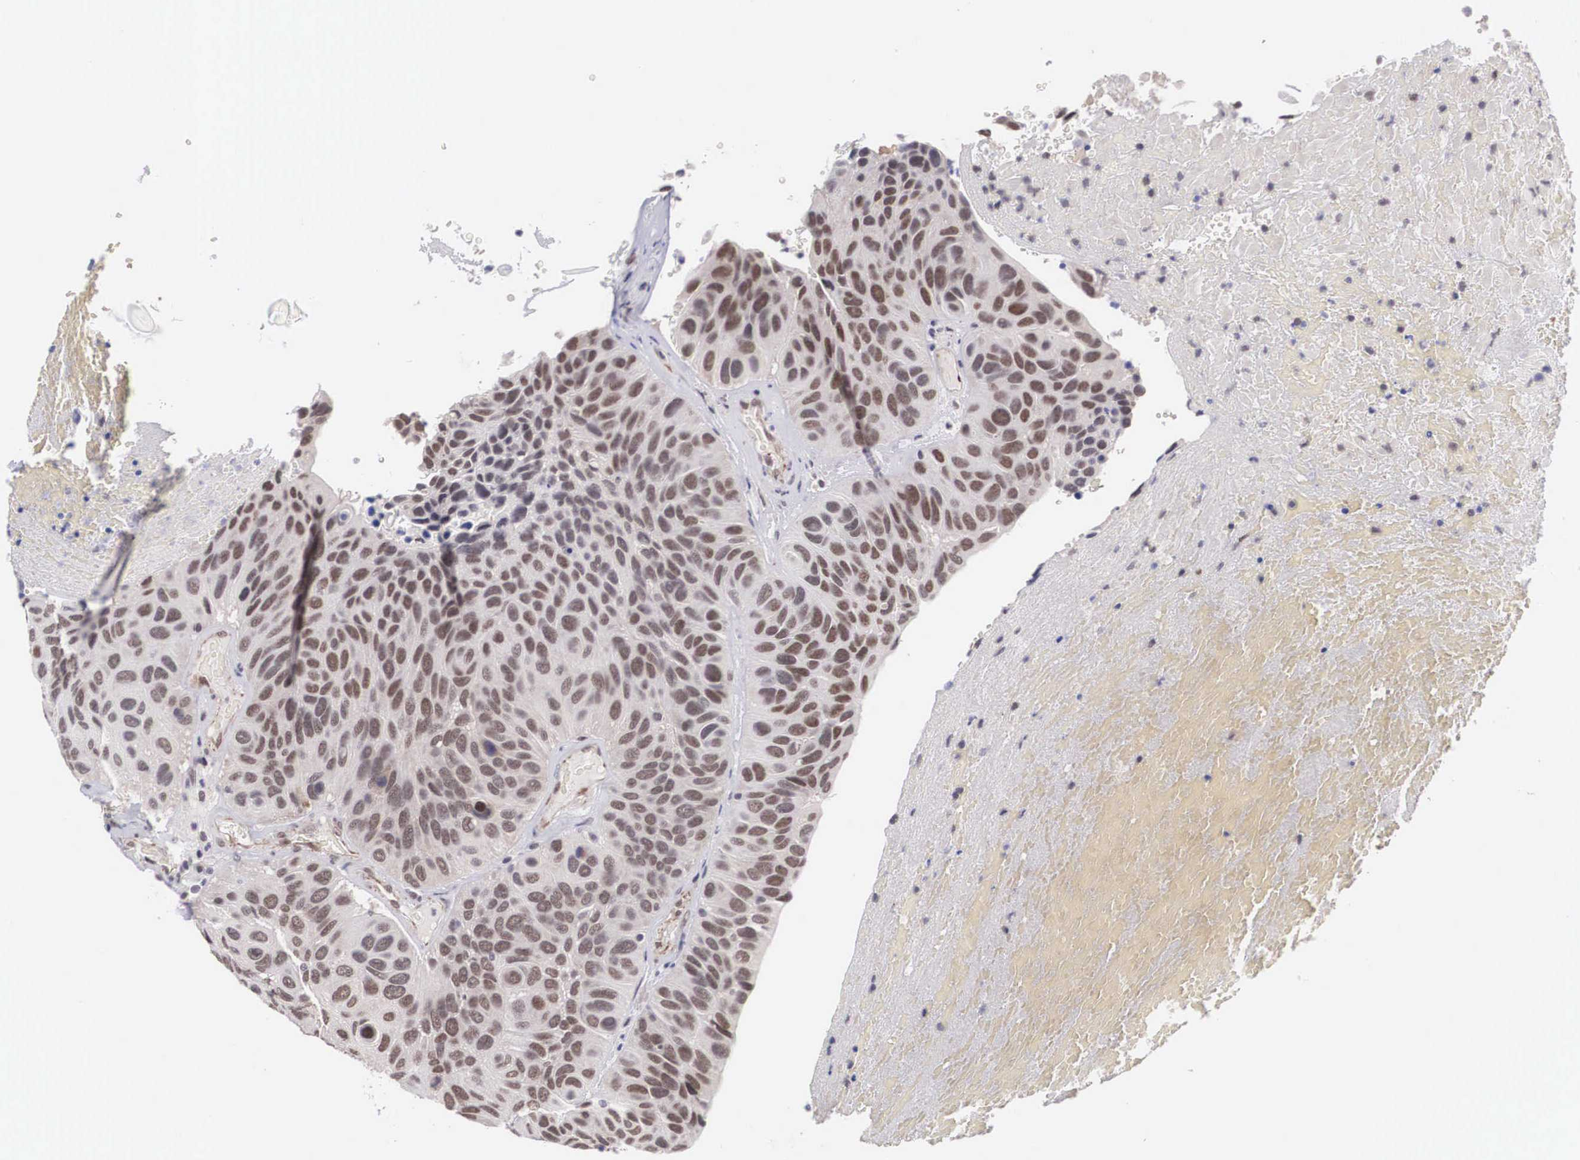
{"staining": {"intensity": "weak", "quantity": "25%-75%", "location": "nuclear"}, "tissue": "urothelial cancer", "cell_type": "Tumor cells", "image_type": "cancer", "snomed": [{"axis": "morphology", "description": "Urothelial carcinoma, High grade"}, {"axis": "topography", "description": "Urinary bladder"}], "caption": "Immunohistochemistry (DAB) staining of high-grade urothelial carcinoma shows weak nuclear protein expression in about 25%-75% of tumor cells.", "gene": "MORC2", "patient": {"sex": "male", "age": 66}}